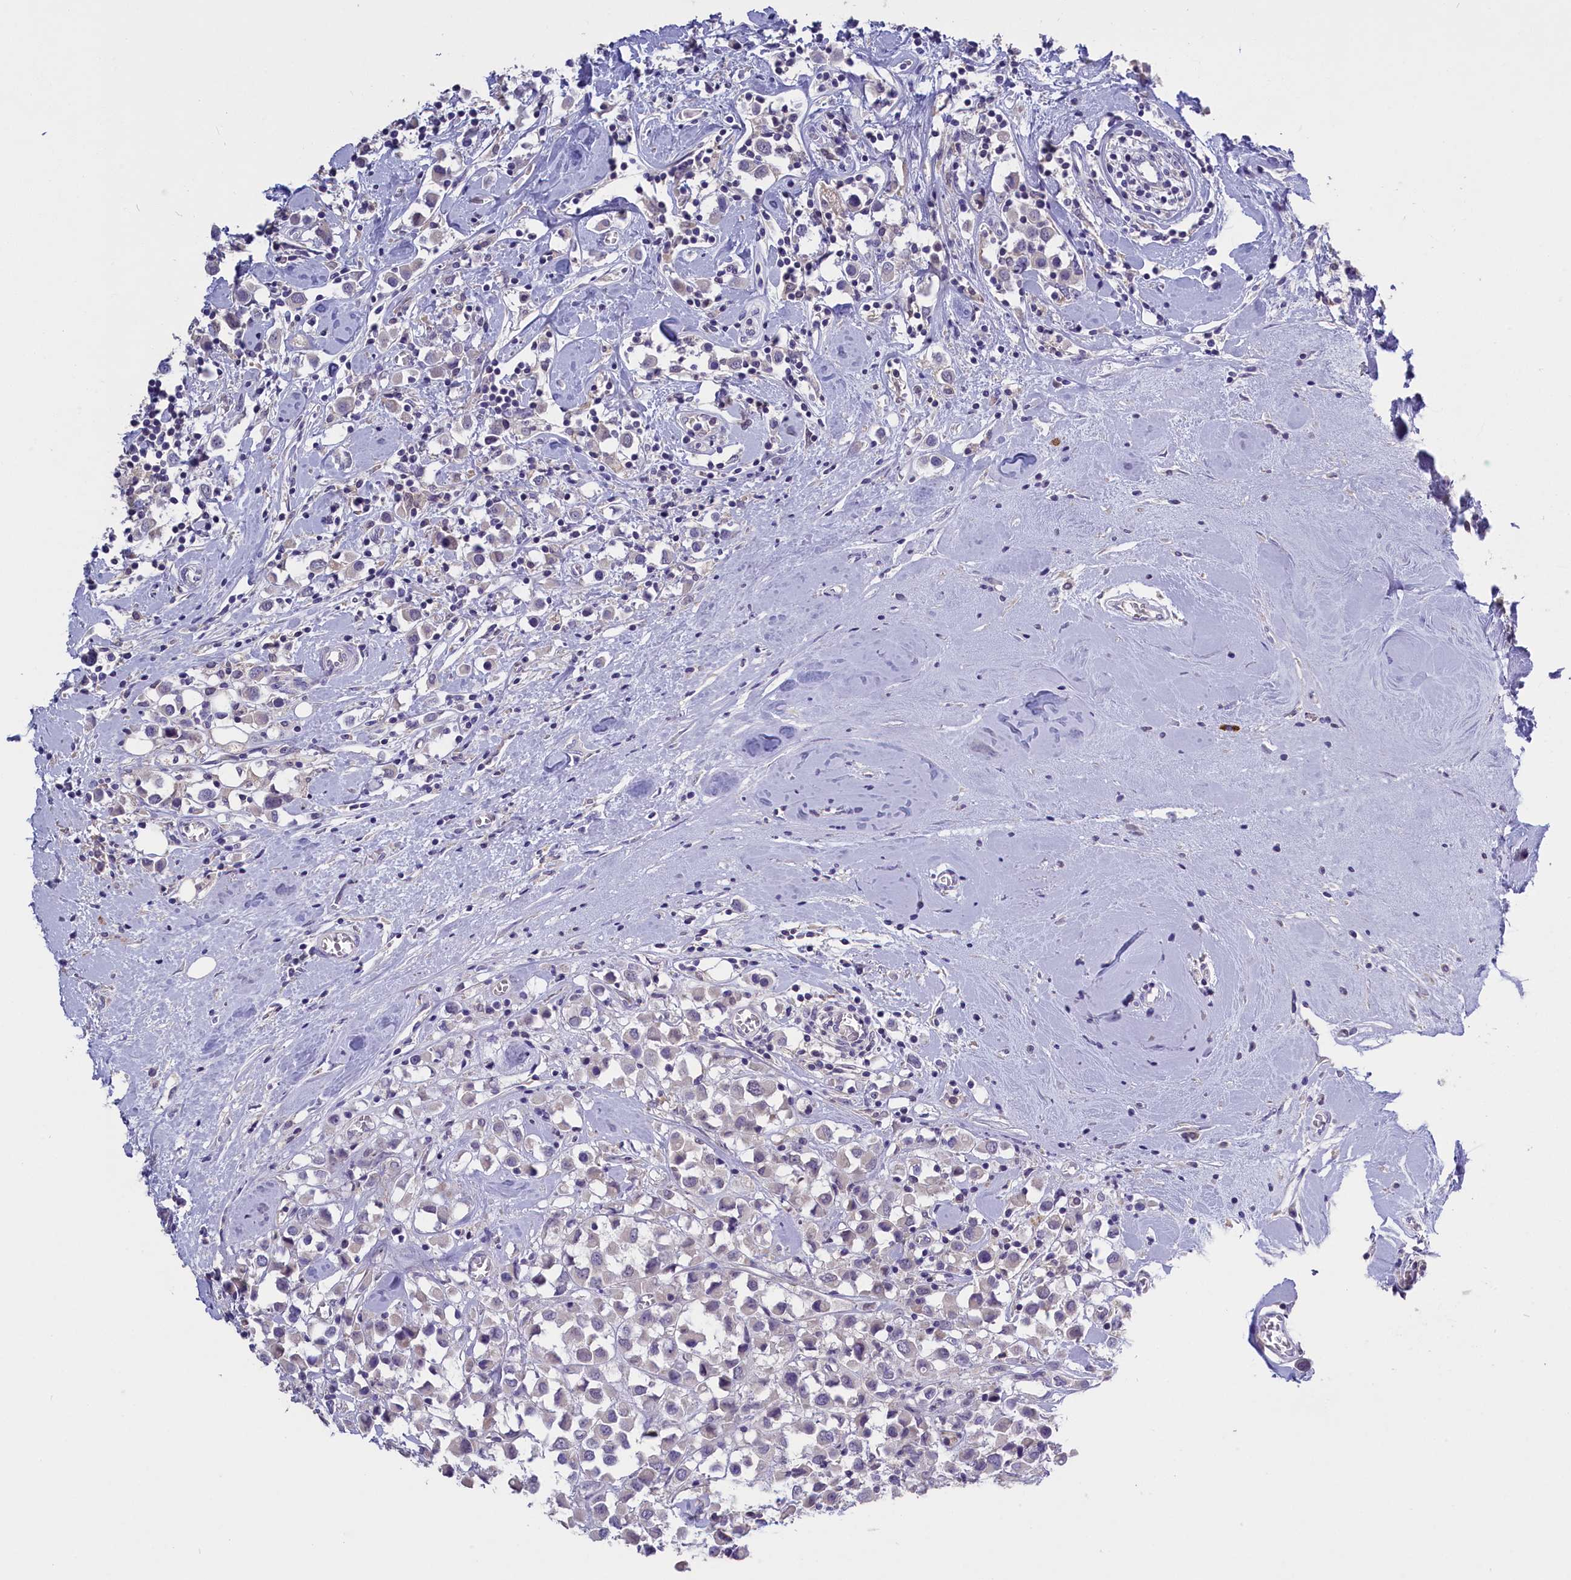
{"staining": {"intensity": "negative", "quantity": "none", "location": "none"}, "tissue": "breast cancer", "cell_type": "Tumor cells", "image_type": "cancer", "snomed": [{"axis": "morphology", "description": "Duct carcinoma"}, {"axis": "topography", "description": "Breast"}], "caption": "High magnification brightfield microscopy of breast cancer stained with DAB (3,3'-diaminobenzidine) (brown) and counterstained with hematoxylin (blue): tumor cells show no significant expression.", "gene": "ENPP6", "patient": {"sex": "female", "age": 61}}